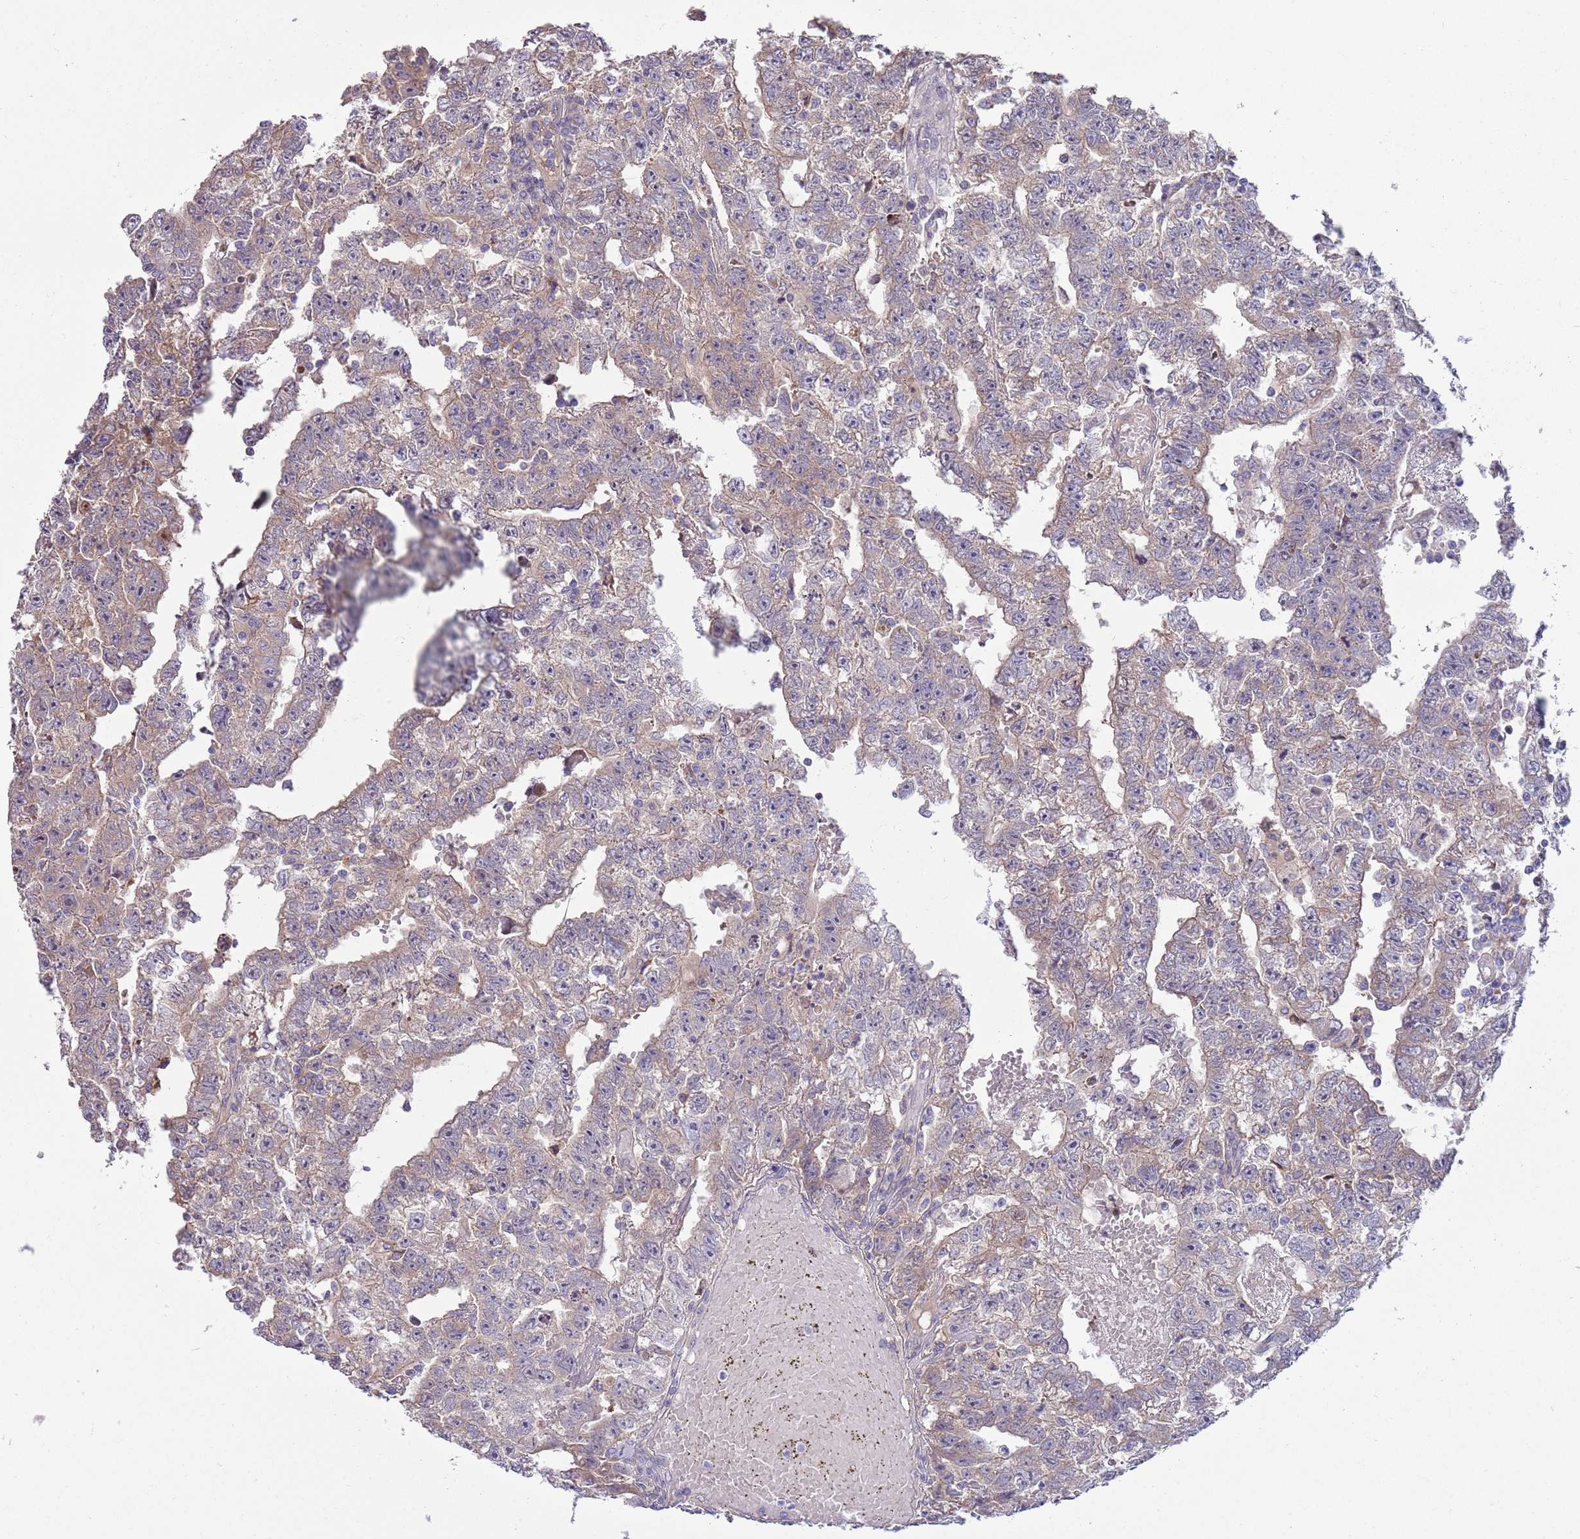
{"staining": {"intensity": "weak", "quantity": "<25%", "location": "cytoplasmic/membranous"}, "tissue": "testis cancer", "cell_type": "Tumor cells", "image_type": "cancer", "snomed": [{"axis": "morphology", "description": "Carcinoma, Embryonal, NOS"}, {"axis": "topography", "description": "Testis"}], "caption": "Photomicrograph shows no significant protein staining in tumor cells of testis cancer. (DAB (3,3'-diaminobenzidine) immunohistochemistry (IHC) visualized using brightfield microscopy, high magnification).", "gene": "CABYR", "patient": {"sex": "male", "age": 25}}